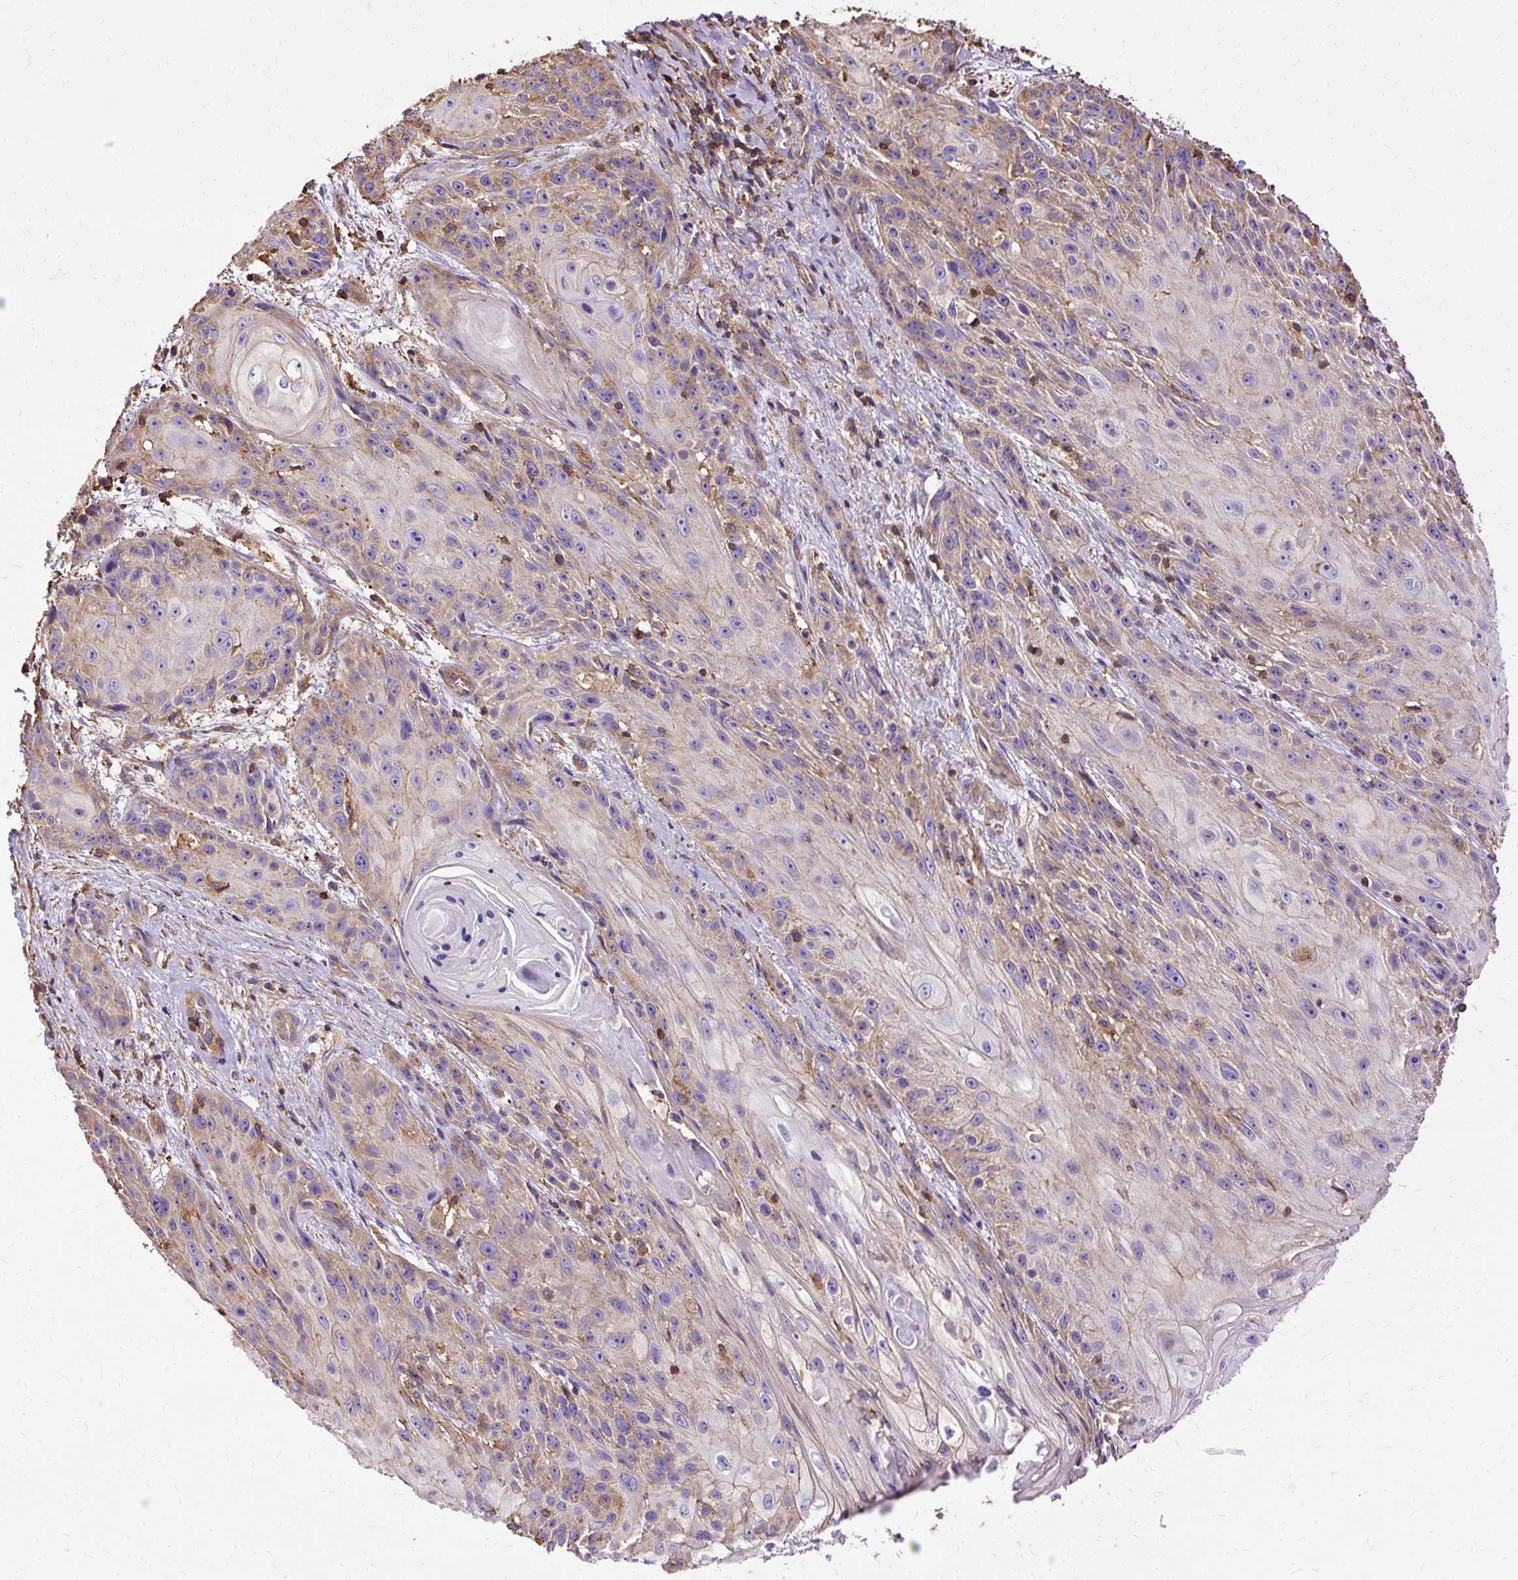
{"staining": {"intensity": "moderate", "quantity": "25%-75%", "location": "cytoplasmic/membranous"}, "tissue": "skin cancer", "cell_type": "Tumor cells", "image_type": "cancer", "snomed": [{"axis": "morphology", "description": "Squamous cell carcinoma, NOS"}, {"axis": "topography", "description": "Skin"}, {"axis": "topography", "description": "Vulva"}], "caption": "The immunohistochemical stain shows moderate cytoplasmic/membranous staining in tumor cells of skin squamous cell carcinoma tissue. (IHC, brightfield microscopy, high magnification).", "gene": "KLHL11", "patient": {"sex": "female", "age": 76}}